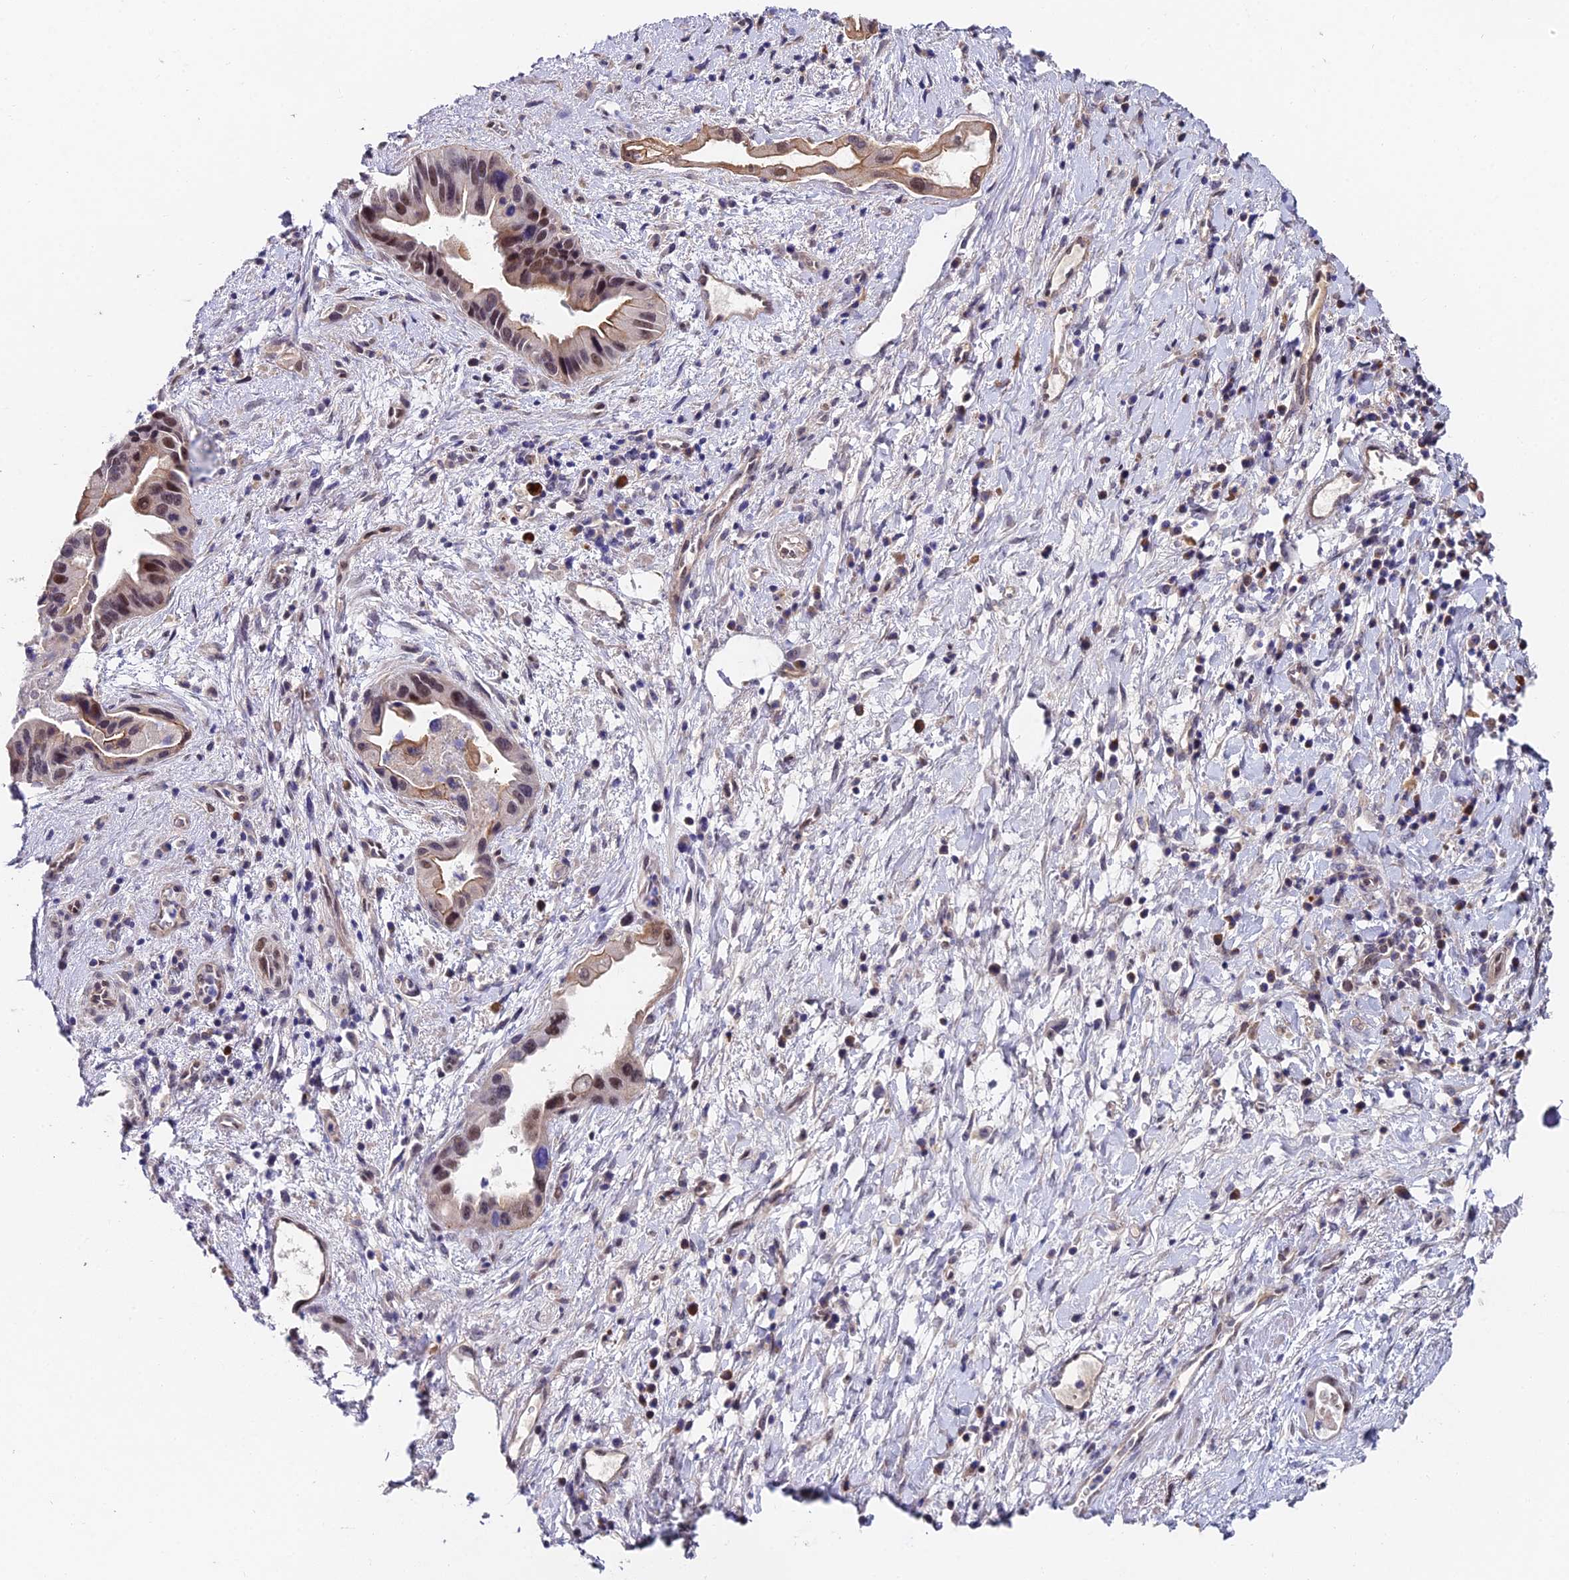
{"staining": {"intensity": "weak", "quantity": "25%-75%", "location": "cytoplasmic/membranous,nuclear"}, "tissue": "pancreatic cancer", "cell_type": "Tumor cells", "image_type": "cancer", "snomed": [{"axis": "morphology", "description": "Adenocarcinoma, NOS"}, {"axis": "topography", "description": "Pancreas"}], "caption": "DAB (3,3'-diaminobenzidine) immunohistochemical staining of human pancreatic cancer (adenocarcinoma) displays weak cytoplasmic/membranous and nuclear protein staining in approximately 25%-75% of tumor cells.", "gene": "TRIM24", "patient": {"sex": "female", "age": 77}}